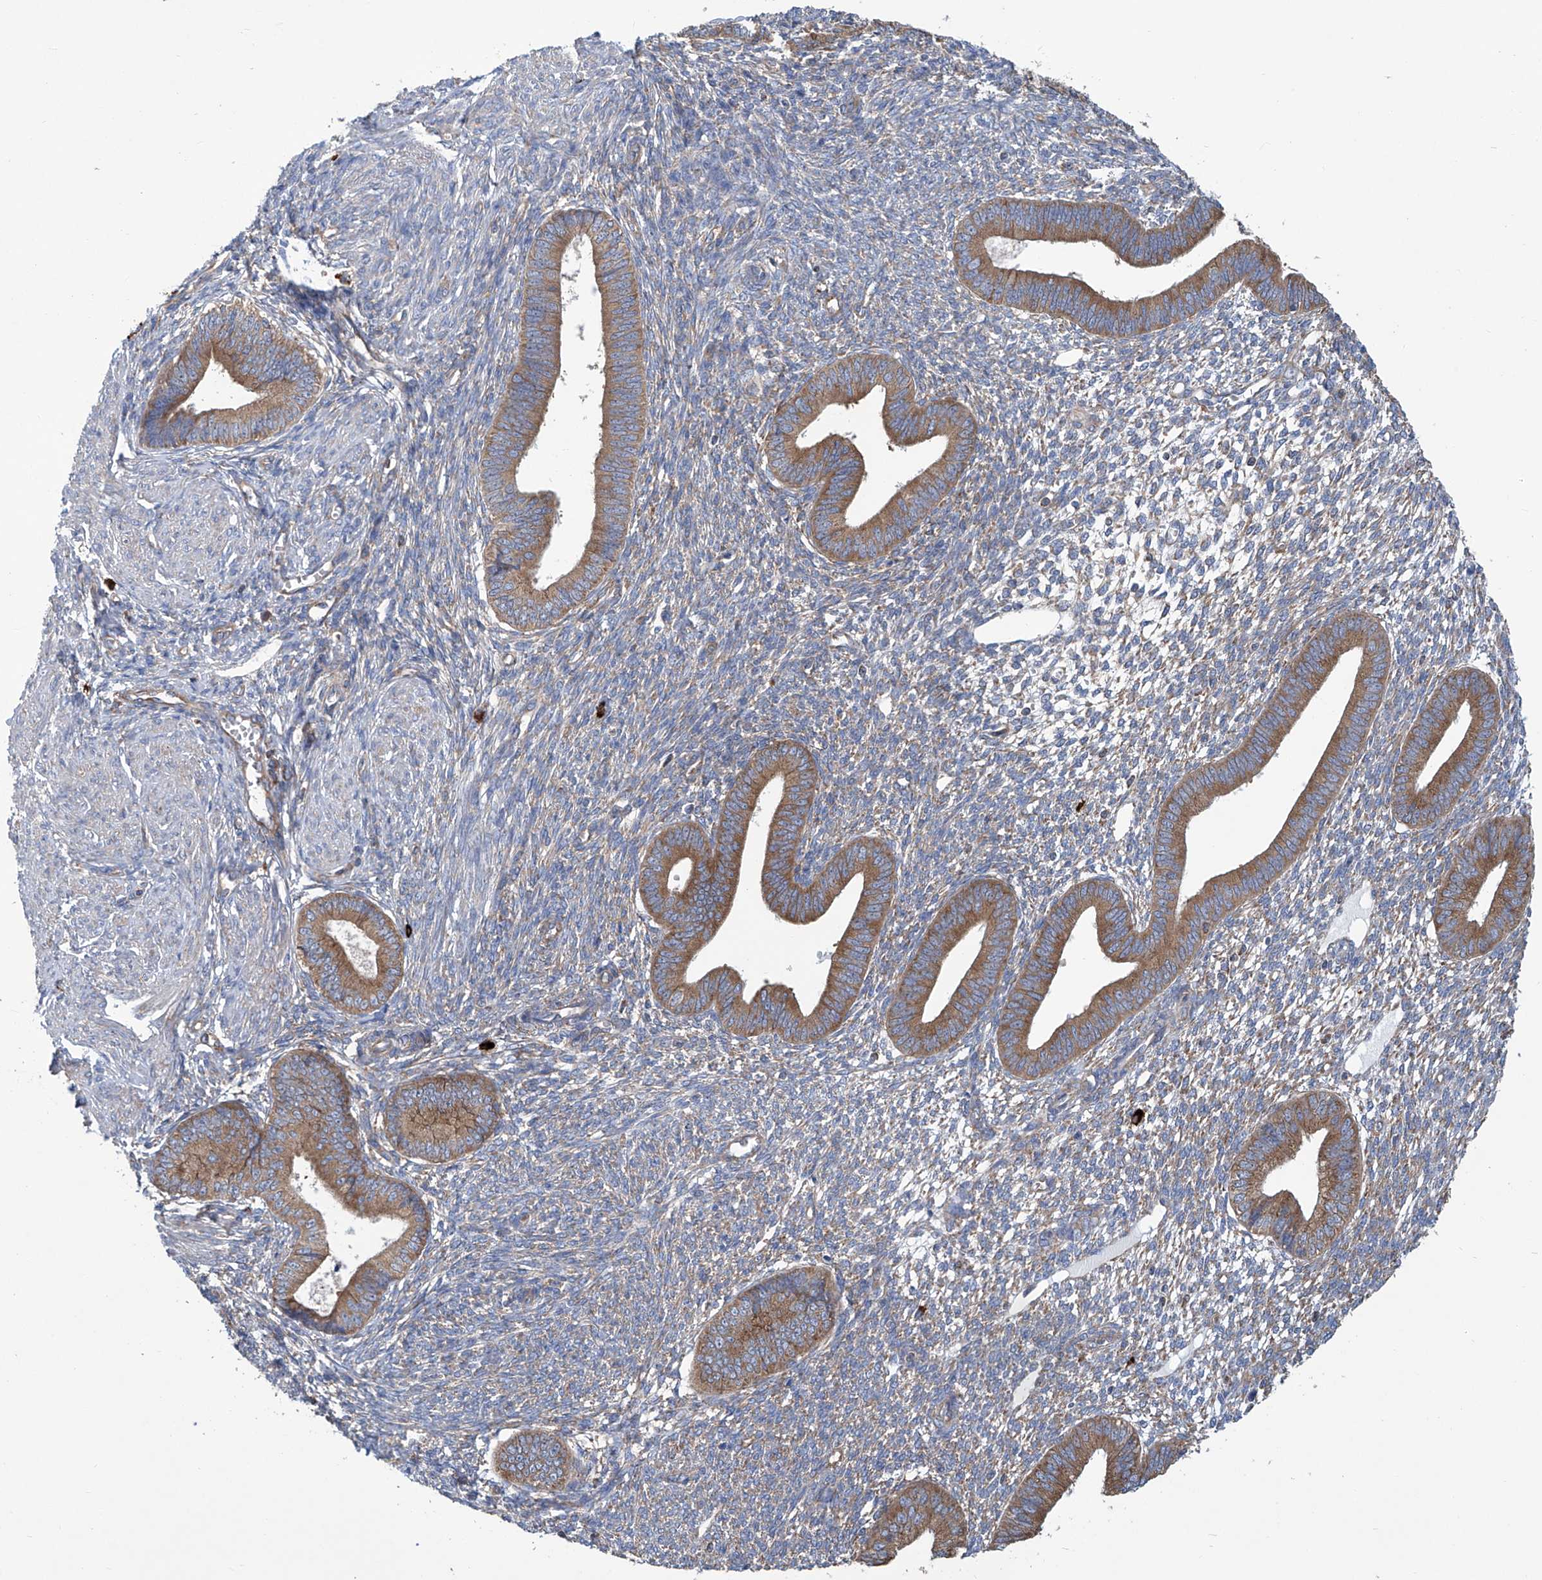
{"staining": {"intensity": "weak", "quantity": "<25%", "location": "cytoplasmic/membranous"}, "tissue": "endometrium", "cell_type": "Cells in endometrial stroma", "image_type": "normal", "snomed": [{"axis": "morphology", "description": "Normal tissue, NOS"}, {"axis": "topography", "description": "Endometrium"}], "caption": "Immunohistochemistry image of normal endometrium: endometrium stained with DAB exhibits no significant protein staining in cells in endometrial stroma.", "gene": "SENP2", "patient": {"sex": "female", "age": 46}}